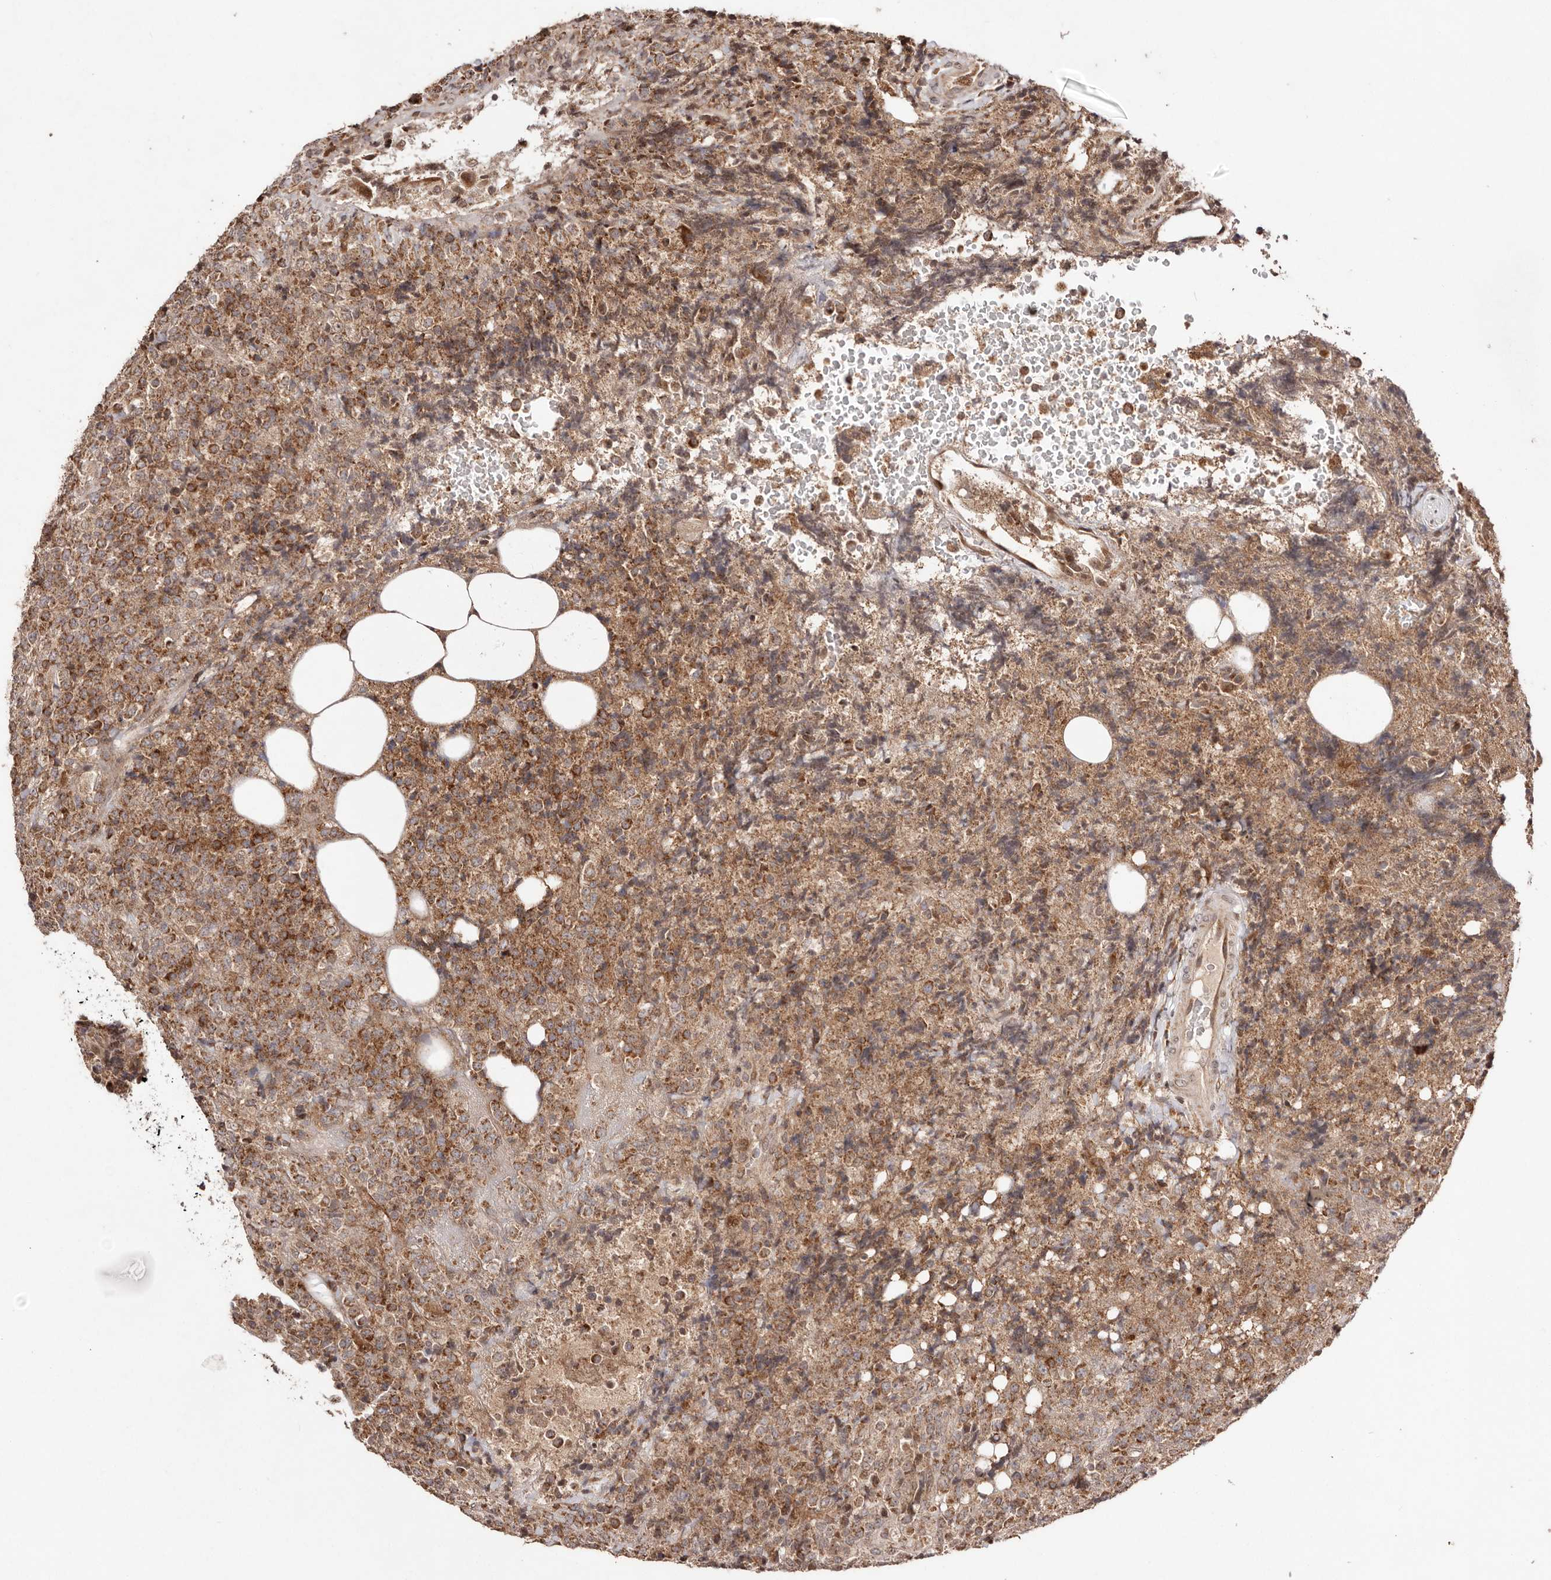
{"staining": {"intensity": "moderate", "quantity": ">75%", "location": "cytoplasmic/membranous"}, "tissue": "lymphoma", "cell_type": "Tumor cells", "image_type": "cancer", "snomed": [{"axis": "morphology", "description": "Malignant lymphoma, non-Hodgkin's type, High grade"}, {"axis": "topography", "description": "Lymph node"}], "caption": "Immunohistochemistry (IHC) of human lymphoma reveals medium levels of moderate cytoplasmic/membranous staining in about >75% of tumor cells.", "gene": "EGR3", "patient": {"sex": "male", "age": 13}}